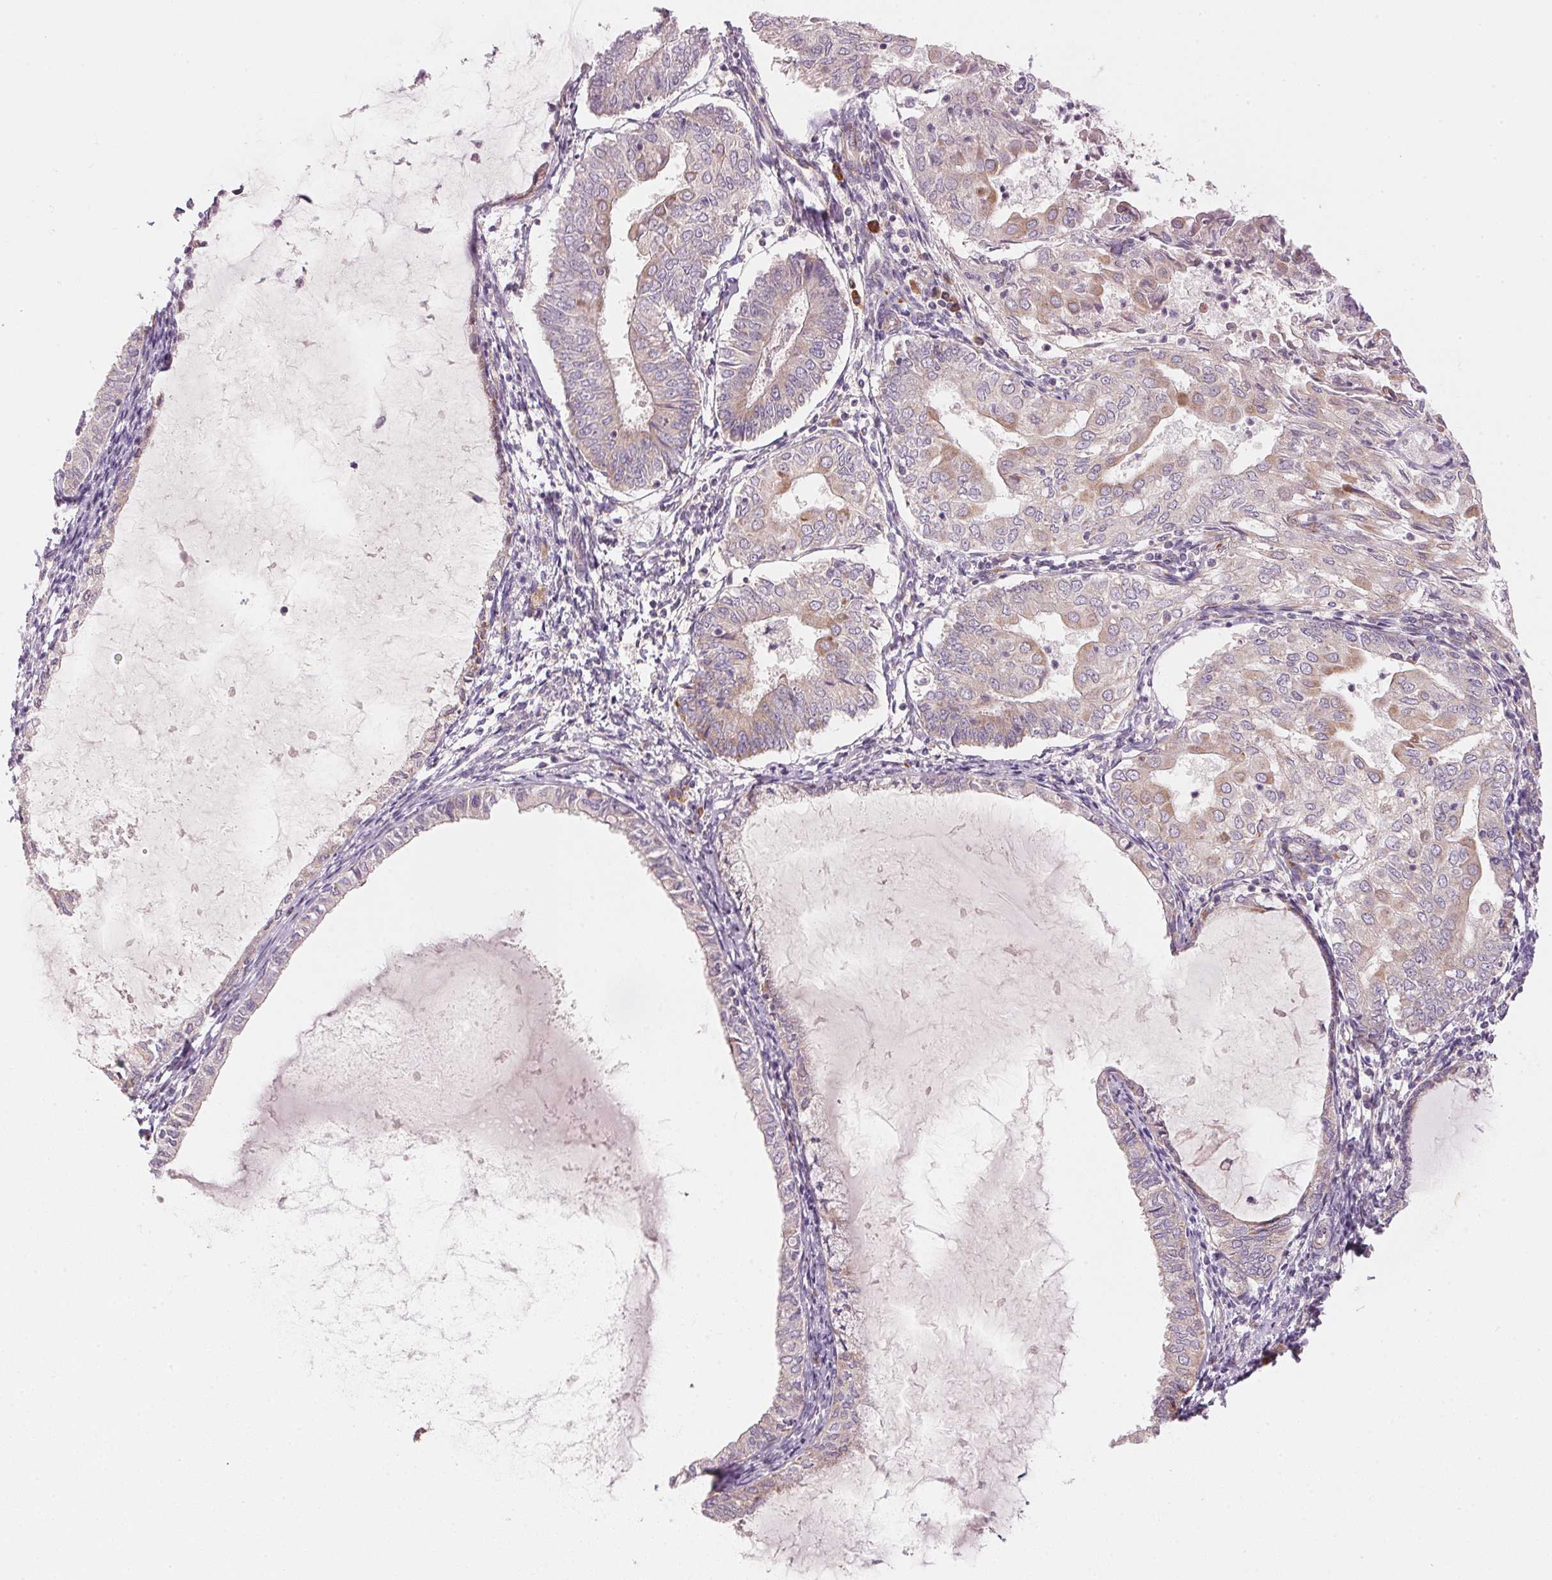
{"staining": {"intensity": "weak", "quantity": "<25%", "location": "cytoplasmic/membranous"}, "tissue": "endometrial cancer", "cell_type": "Tumor cells", "image_type": "cancer", "snomed": [{"axis": "morphology", "description": "Adenocarcinoma, NOS"}, {"axis": "topography", "description": "Endometrium"}], "caption": "Endometrial adenocarcinoma was stained to show a protein in brown. There is no significant expression in tumor cells.", "gene": "BLOC1S2", "patient": {"sex": "female", "age": 68}}